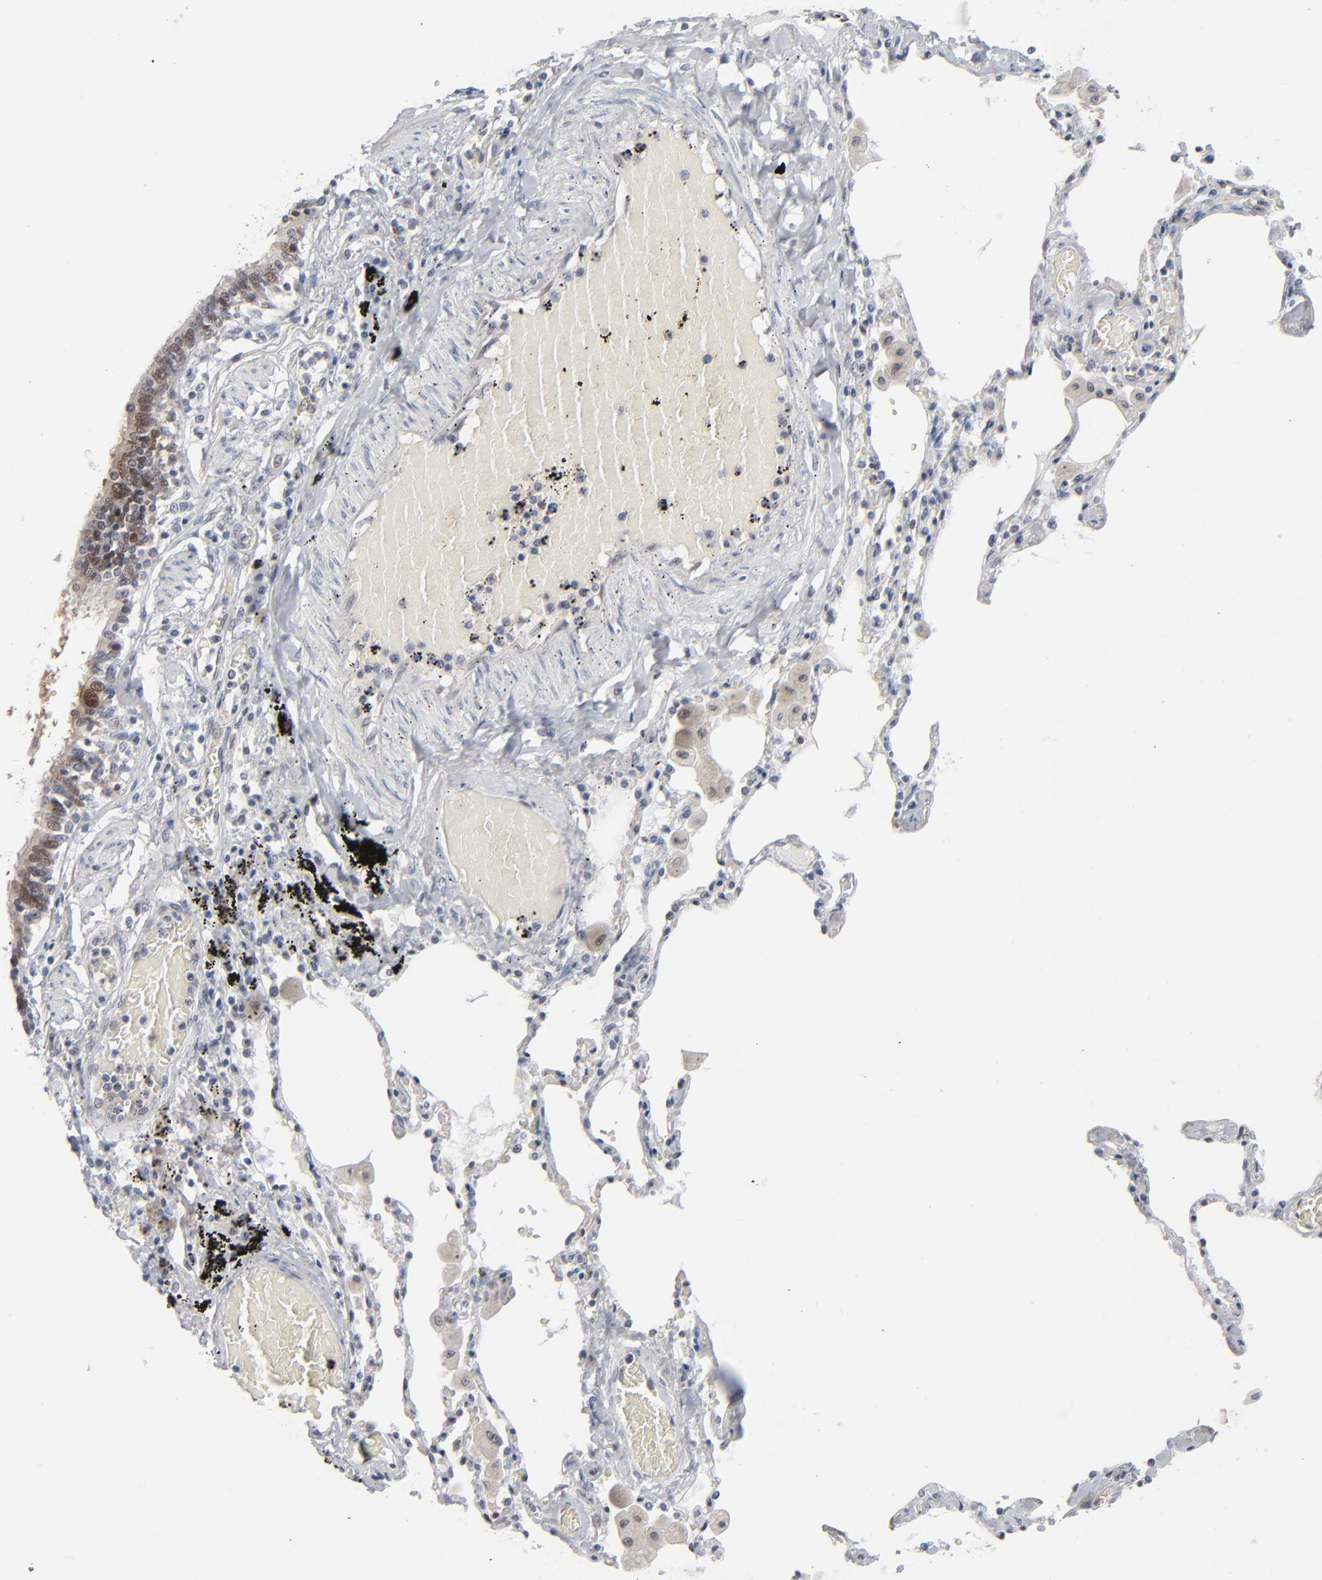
{"staining": {"intensity": "strong", "quantity": ">75%", "location": "nuclear"}, "tissue": "bronchus", "cell_type": "Respiratory epithelial cells", "image_type": "normal", "snomed": [{"axis": "morphology", "description": "Normal tissue, NOS"}, {"axis": "morphology", "description": "Squamous cell carcinoma, NOS"}, {"axis": "topography", "description": "Bronchus"}, {"axis": "topography", "description": "Lung"}], "caption": "Immunohistochemistry (IHC) (DAB (3,3'-diaminobenzidine)) staining of benign bronchus shows strong nuclear protein expression in approximately >75% of respiratory epithelial cells.", "gene": "IRF9", "patient": {"sex": "female", "age": 47}}